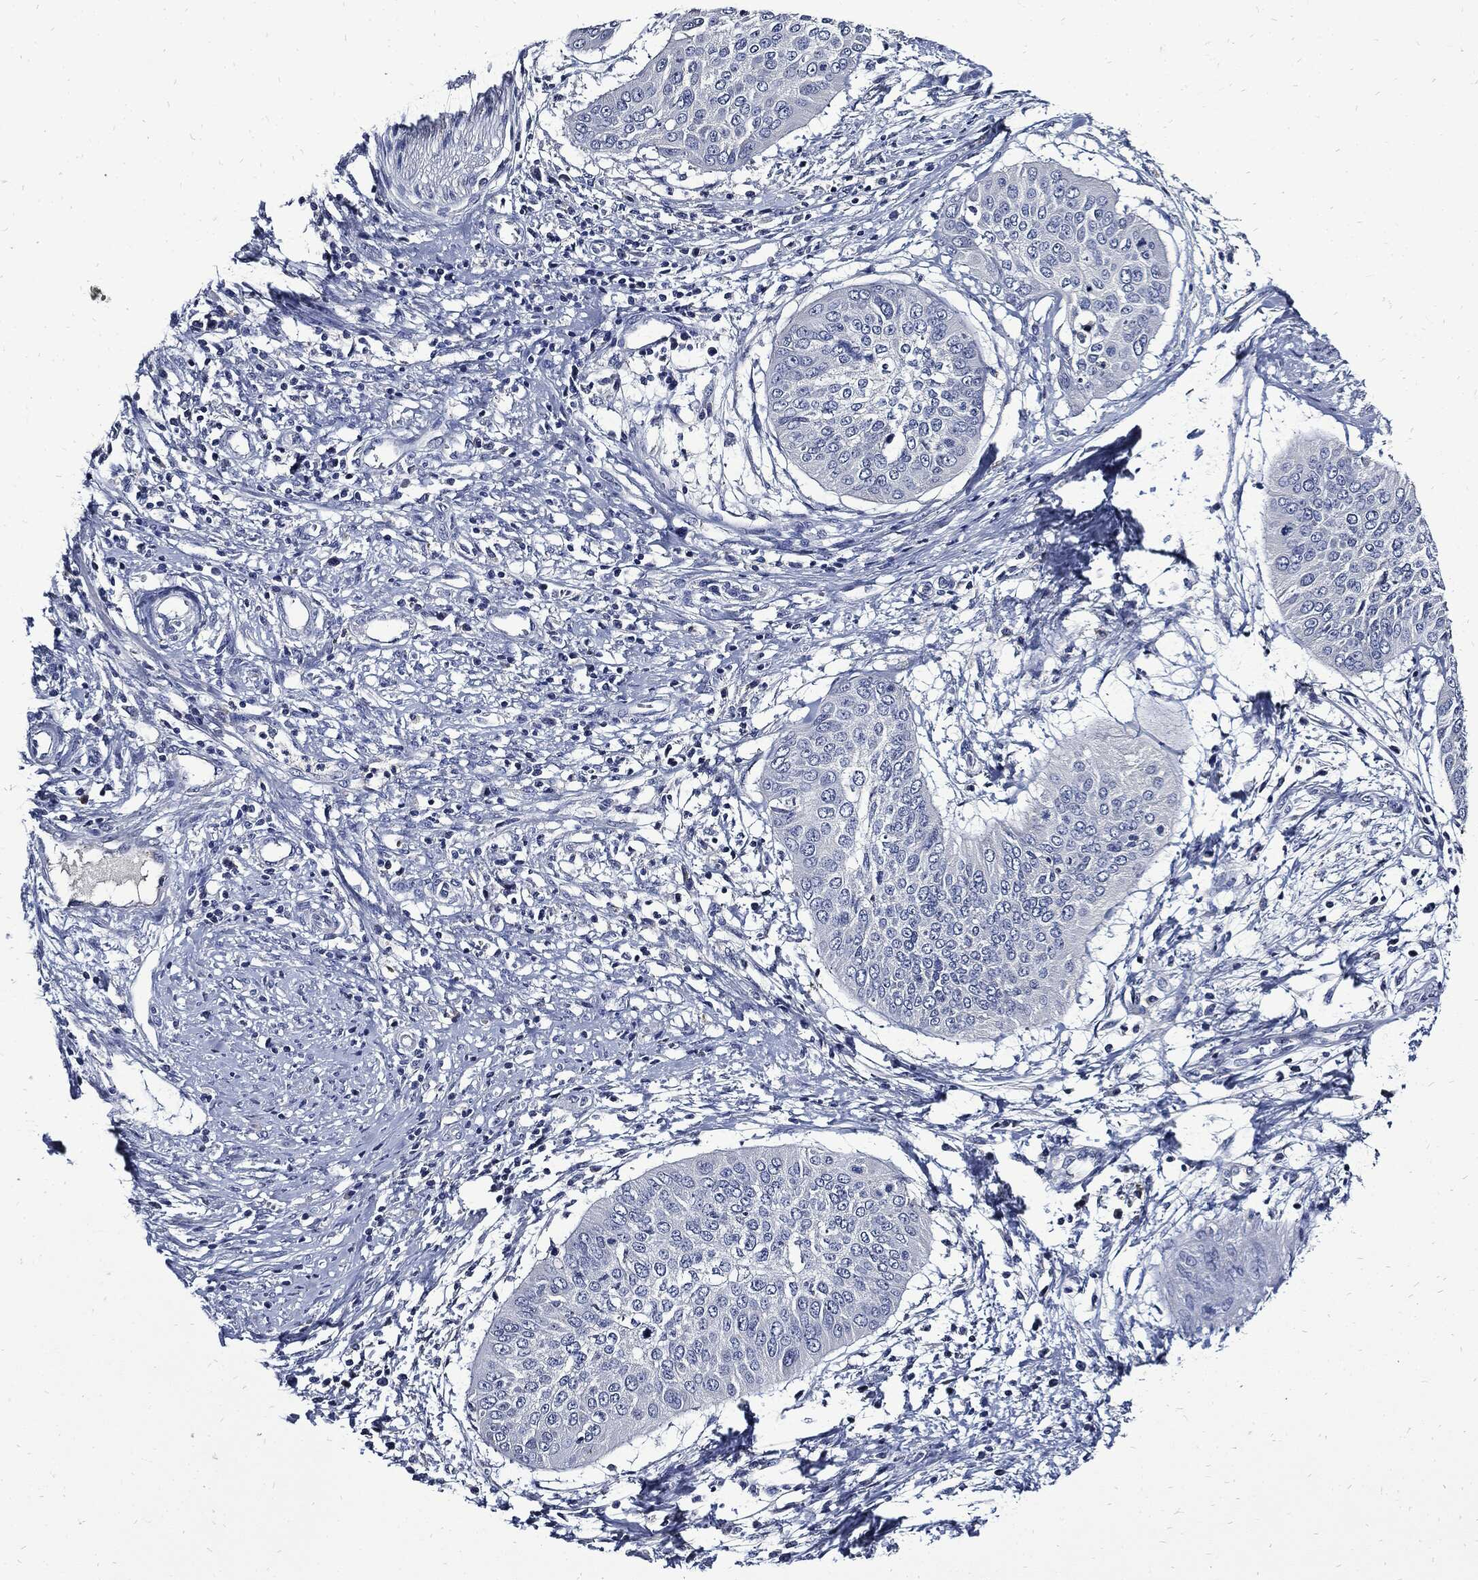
{"staining": {"intensity": "negative", "quantity": "none", "location": "none"}, "tissue": "cervical cancer", "cell_type": "Tumor cells", "image_type": "cancer", "snomed": [{"axis": "morphology", "description": "Normal tissue, NOS"}, {"axis": "morphology", "description": "Squamous cell carcinoma, NOS"}, {"axis": "topography", "description": "Cervix"}], "caption": "A histopathology image of cervical cancer stained for a protein exhibits no brown staining in tumor cells. (Immunohistochemistry (ihc), brightfield microscopy, high magnification).", "gene": "CPE", "patient": {"sex": "female", "age": 39}}